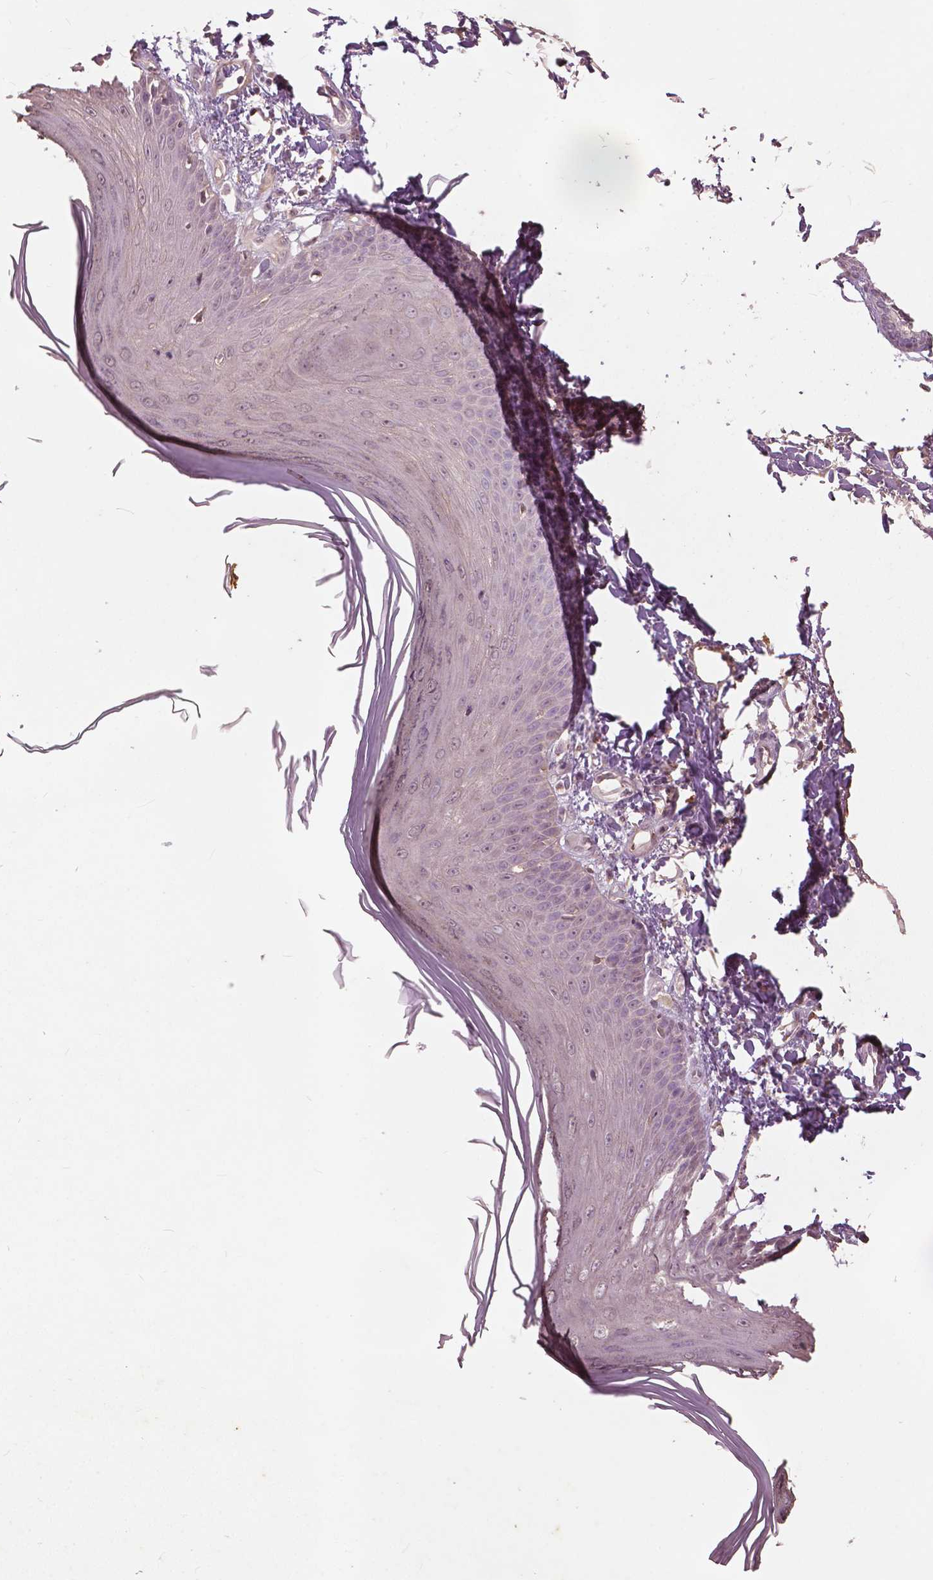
{"staining": {"intensity": "negative", "quantity": "none", "location": "none"}, "tissue": "skin", "cell_type": "Fibroblasts", "image_type": "normal", "snomed": [{"axis": "morphology", "description": "Normal tissue, NOS"}, {"axis": "topography", "description": "Skin"}], "caption": "Skin was stained to show a protein in brown. There is no significant staining in fibroblasts. The staining was performed using DAB (3,3'-diaminobenzidine) to visualize the protein expression in brown, while the nuclei were stained in blue with hematoxylin (Magnification: 20x).", "gene": "ANGPTL4", "patient": {"sex": "female", "age": 62}}